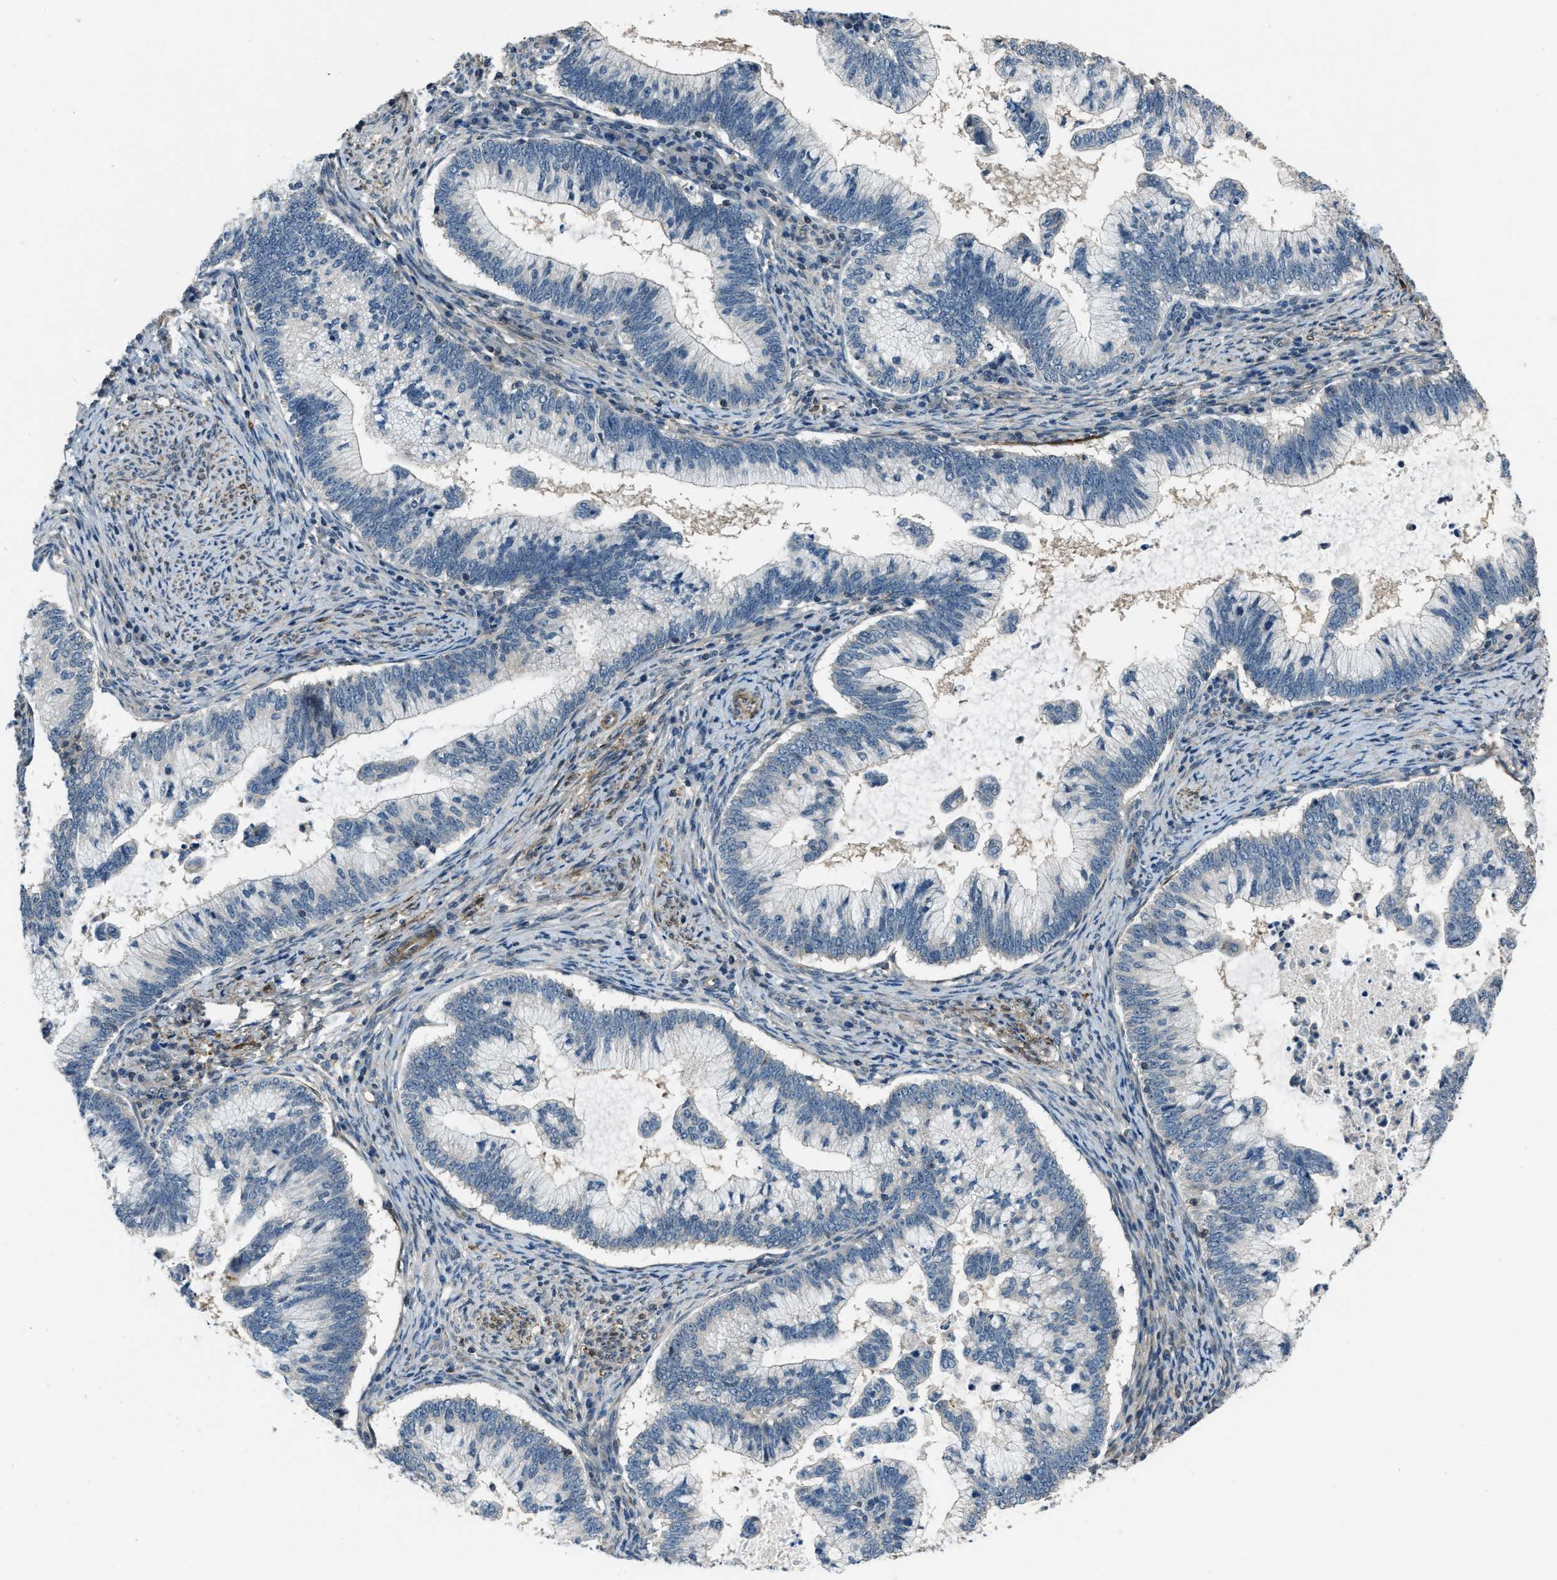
{"staining": {"intensity": "negative", "quantity": "none", "location": "none"}, "tissue": "cervical cancer", "cell_type": "Tumor cells", "image_type": "cancer", "snomed": [{"axis": "morphology", "description": "Adenocarcinoma, NOS"}, {"axis": "topography", "description": "Cervix"}], "caption": "Immunohistochemistry micrograph of neoplastic tissue: human adenocarcinoma (cervical) stained with DAB shows no significant protein staining in tumor cells.", "gene": "NUDCD3", "patient": {"sex": "female", "age": 36}}